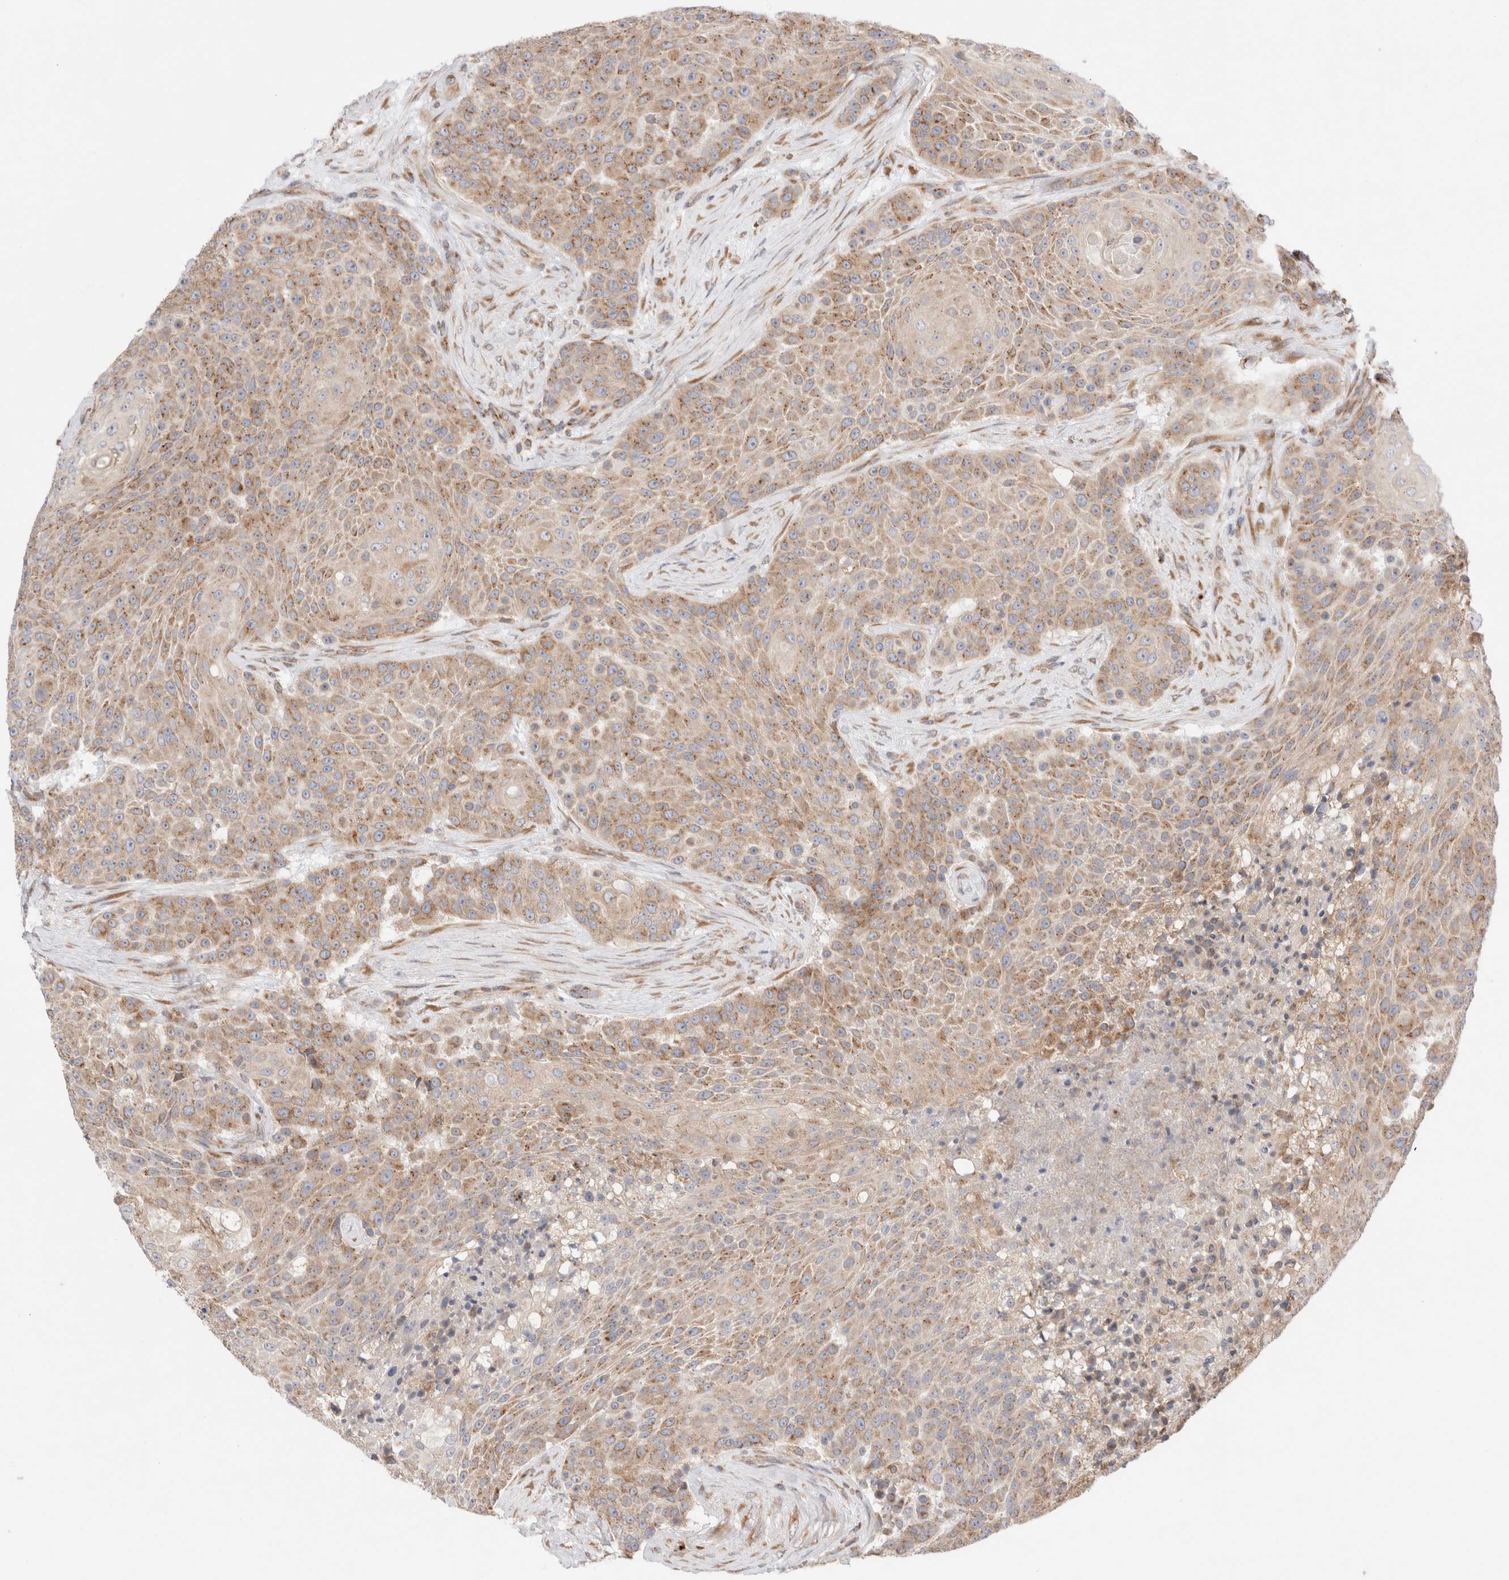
{"staining": {"intensity": "moderate", "quantity": "25%-75%", "location": "cytoplasmic/membranous"}, "tissue": "urothelial cancer", "cell_type": "Tumor cells", "image_type": "cancer", "snomed": [{"axis": "morphology", "description": "Urothelial carcinoma, High grade"}, {"axis": "topography", "description": "Urinary bladder"}], "caption": "Human urothelial carcinoma (high-grade) stained with a brown dye reveals moderate cytoplasmic/membranous positive staining in approximately 25%-75% of tumor cells.", "gene": "LMAN2L", "patient": {"sex": "female", "age": 63}}